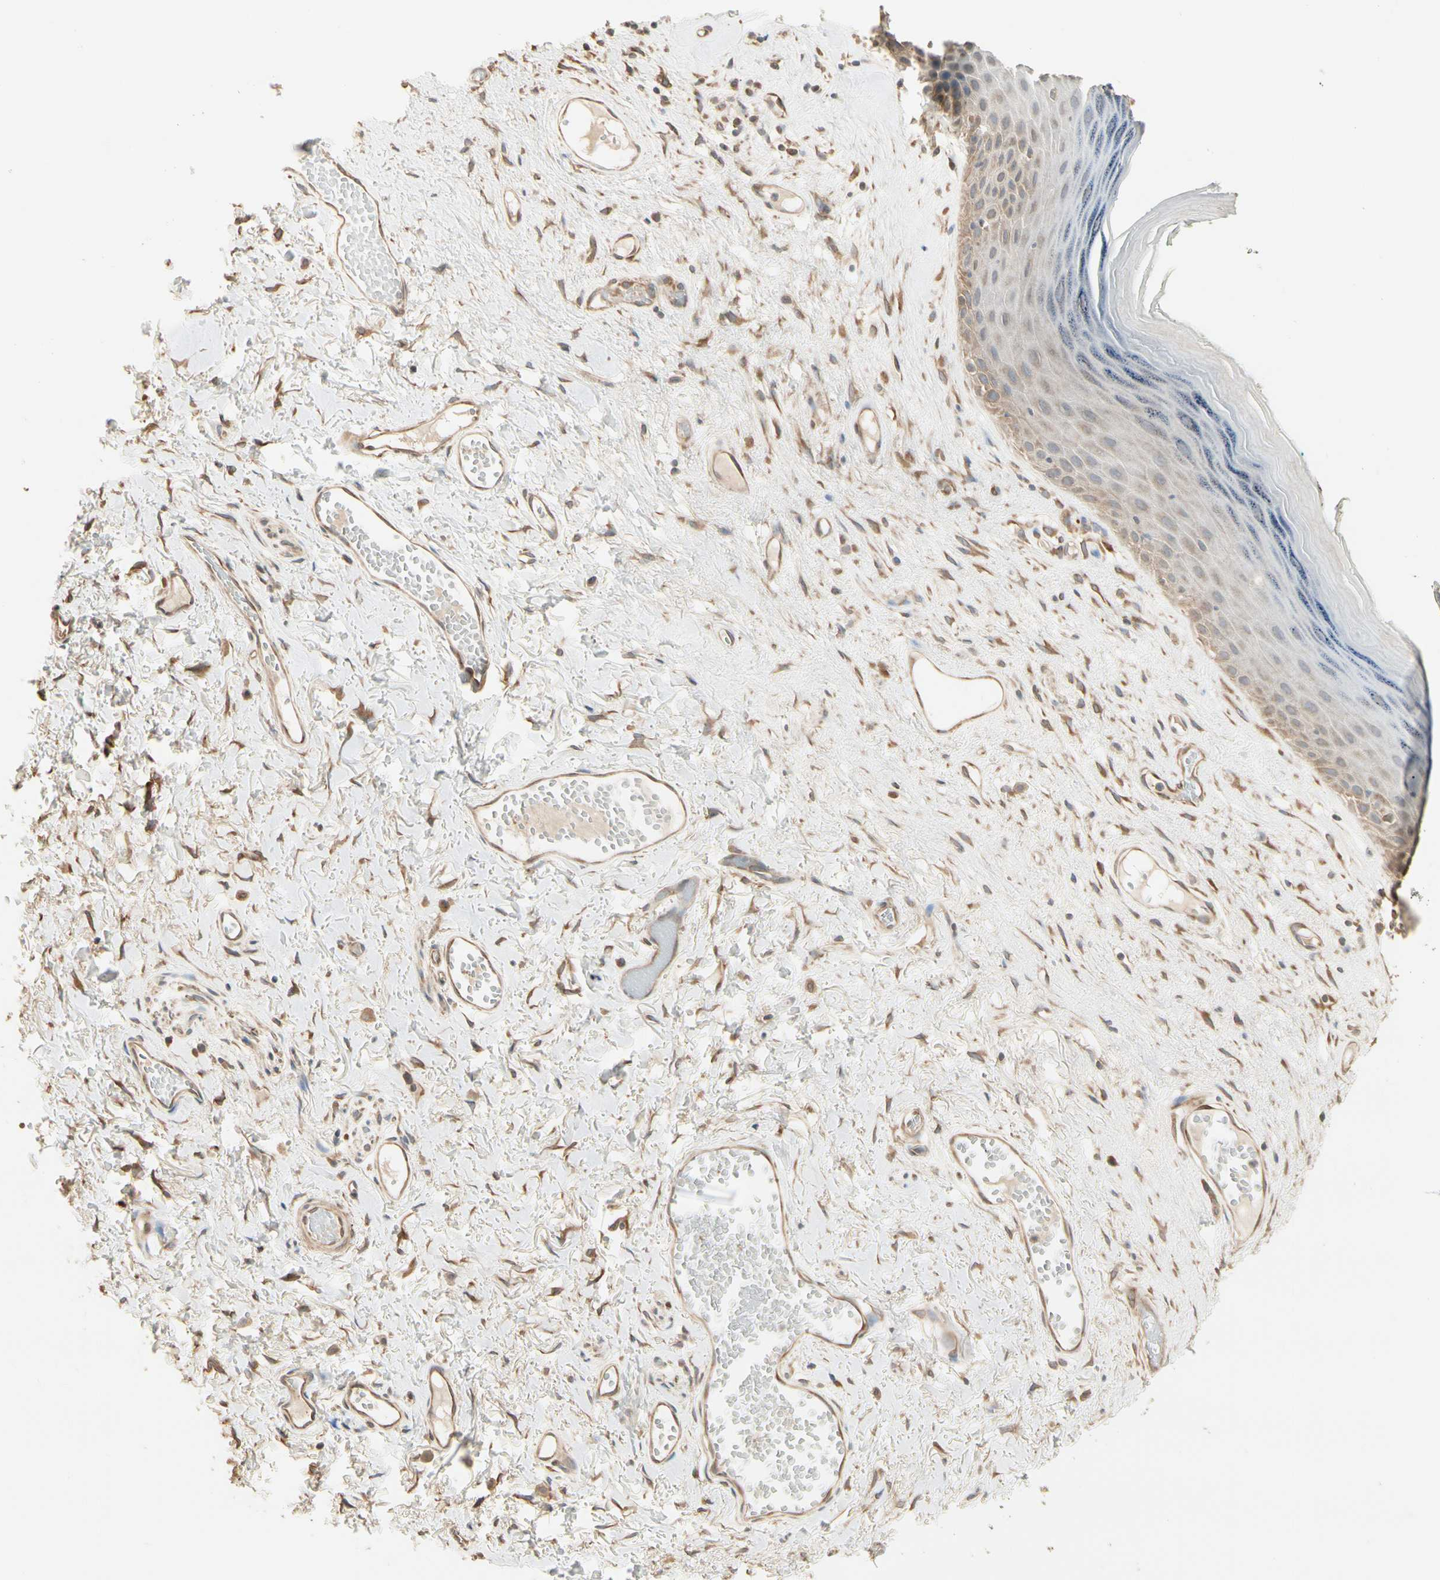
{"staining": {"intensity": "moderate", "quantity": ">75%", "location": "cytoplasmic/membranous"}, "tissue": "skin", "cell_type": "Epidermal cells", "image_type": "normal", "snomed": [{"axis": "morphology", "description": "Normal tissue, NOS"}, {"axis": "morphology", "description": "Inflammation, NOS"}, {"axis": "topography", "description": "Vulva"}], "caption": "Immunohistochemistry of benign human skin displays medium levels of moderate cytoplasmic/membranous expression in approximately >75% of epidermal cells.", "gene": "IRAG1", "patient": {"sex": "female", "age": 84}}